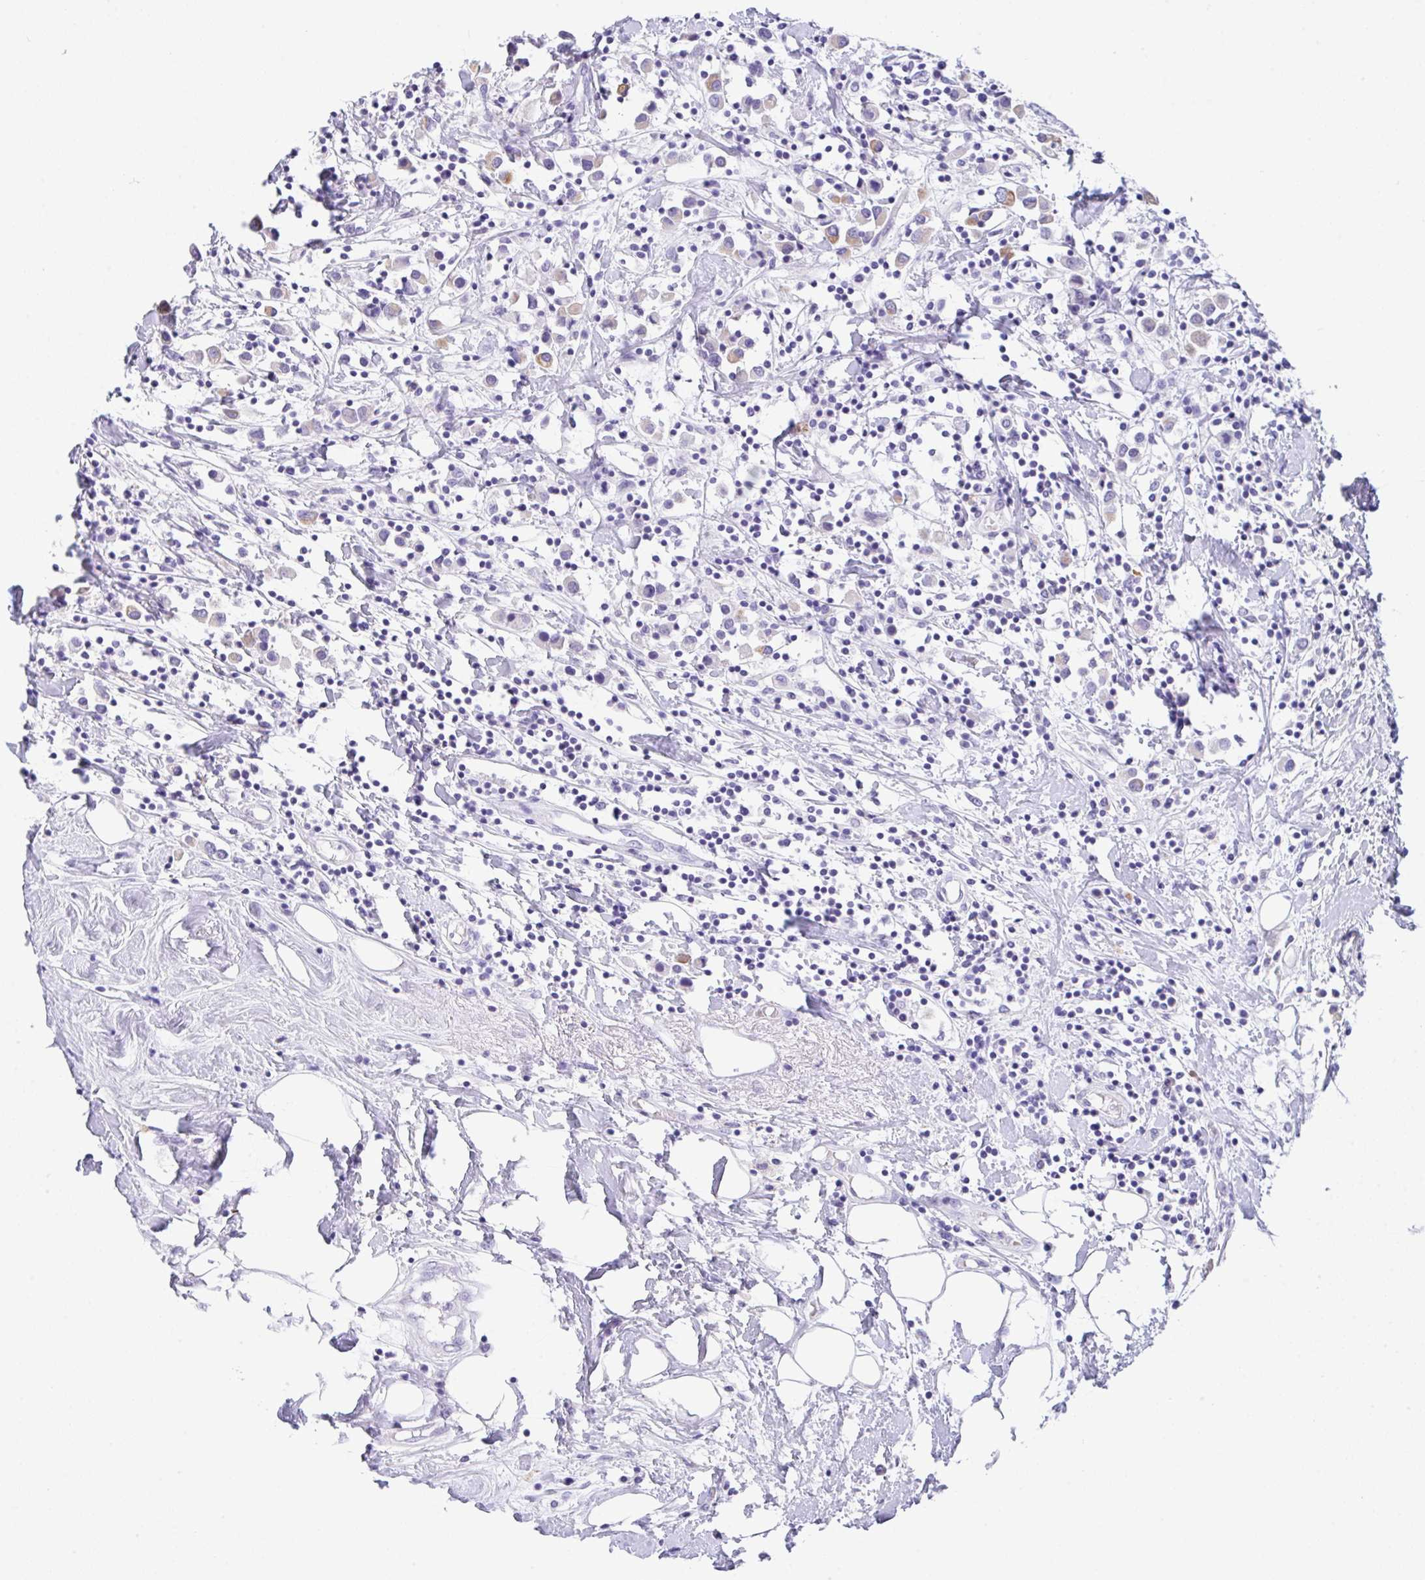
{"staining": {"intensity": "strong", "quantity": "<25%", "location": "cytoplasmic/membranous"}, "tissue": "breast cancer", "cell_type": "Tumor cells", "image_type": "cancer", "snomed": [{"axis": "morphology", "description": "Duct carcinoma"}, {"axis": "topography", "description": "Breast"}], "caption": "High-magnification brightfield microscopy of breast cancer (intraductal carcinoma) stained with DAB (3,3'-diaminobenzidine) (brown) and counterstained with hematoxylin (blue). tumor cells exhibit strong cytoplasmic/membranous positivity is seen in approximately<25% of cells. The protein is shown in brown color, while the nuclei are stained blue.", "gene": "TRAF4", "patient": {"sex": "female", "age": 61}}